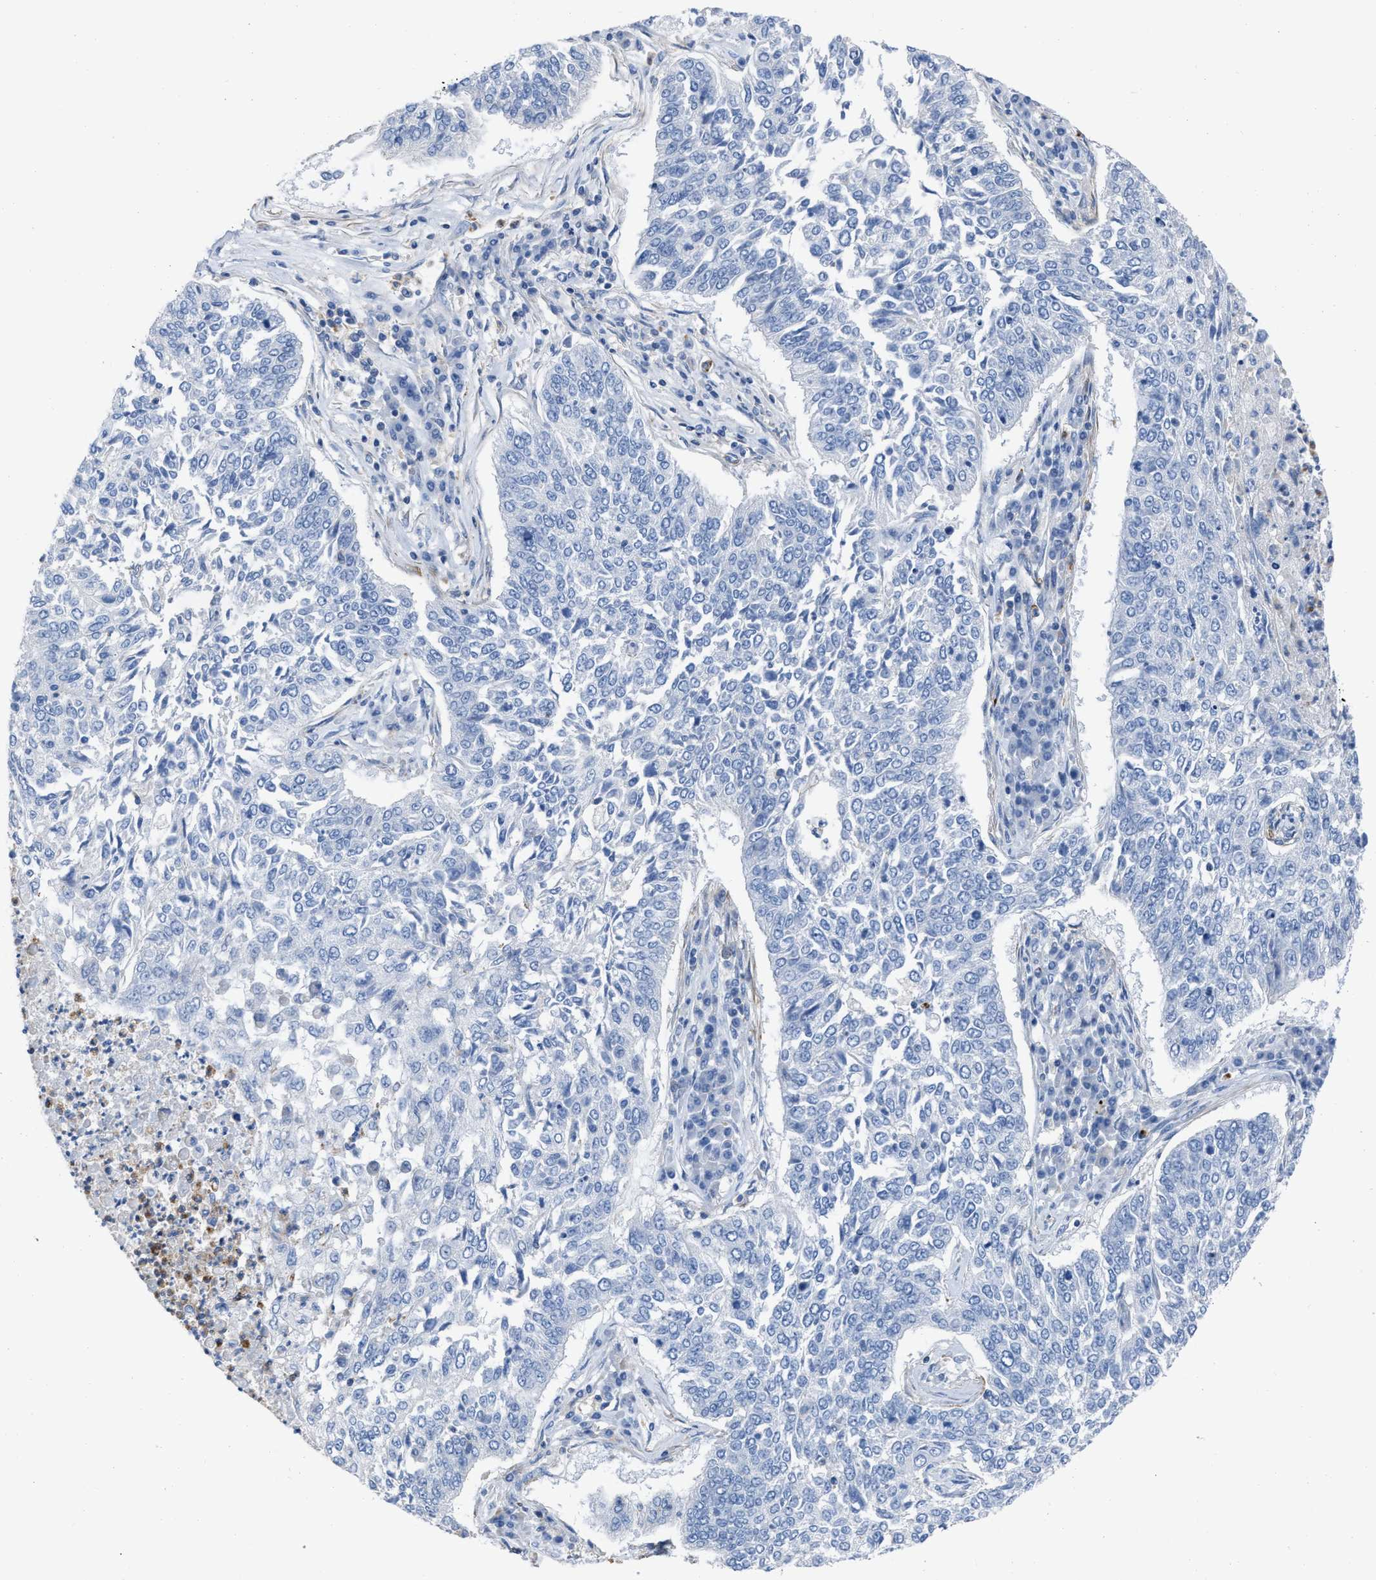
{"staining": {"intensity": "negative", "quantity": "none", "location": "none"}, "tissue": "lung cancer", "cell_type": "Tumor cells", "image_type": "cancer", "snomed": [{"axis": "morphology", "description": "Normal tissue, NOS"}, {"axis": "morphology", "description": "Squamous cell carcinoma, NOS"}, {"axis": "topography", "description": "Cartilage tissue"}, {"axis": "topography", "description": "Bronchus"}, {"axis": "topography", "description": "Lung"}], "caption": "The micrograph shows no significant staining in tumor cells of lung cancer.", "gene": "PRMT2", "patient": {"sex": "female", "age": 49}}